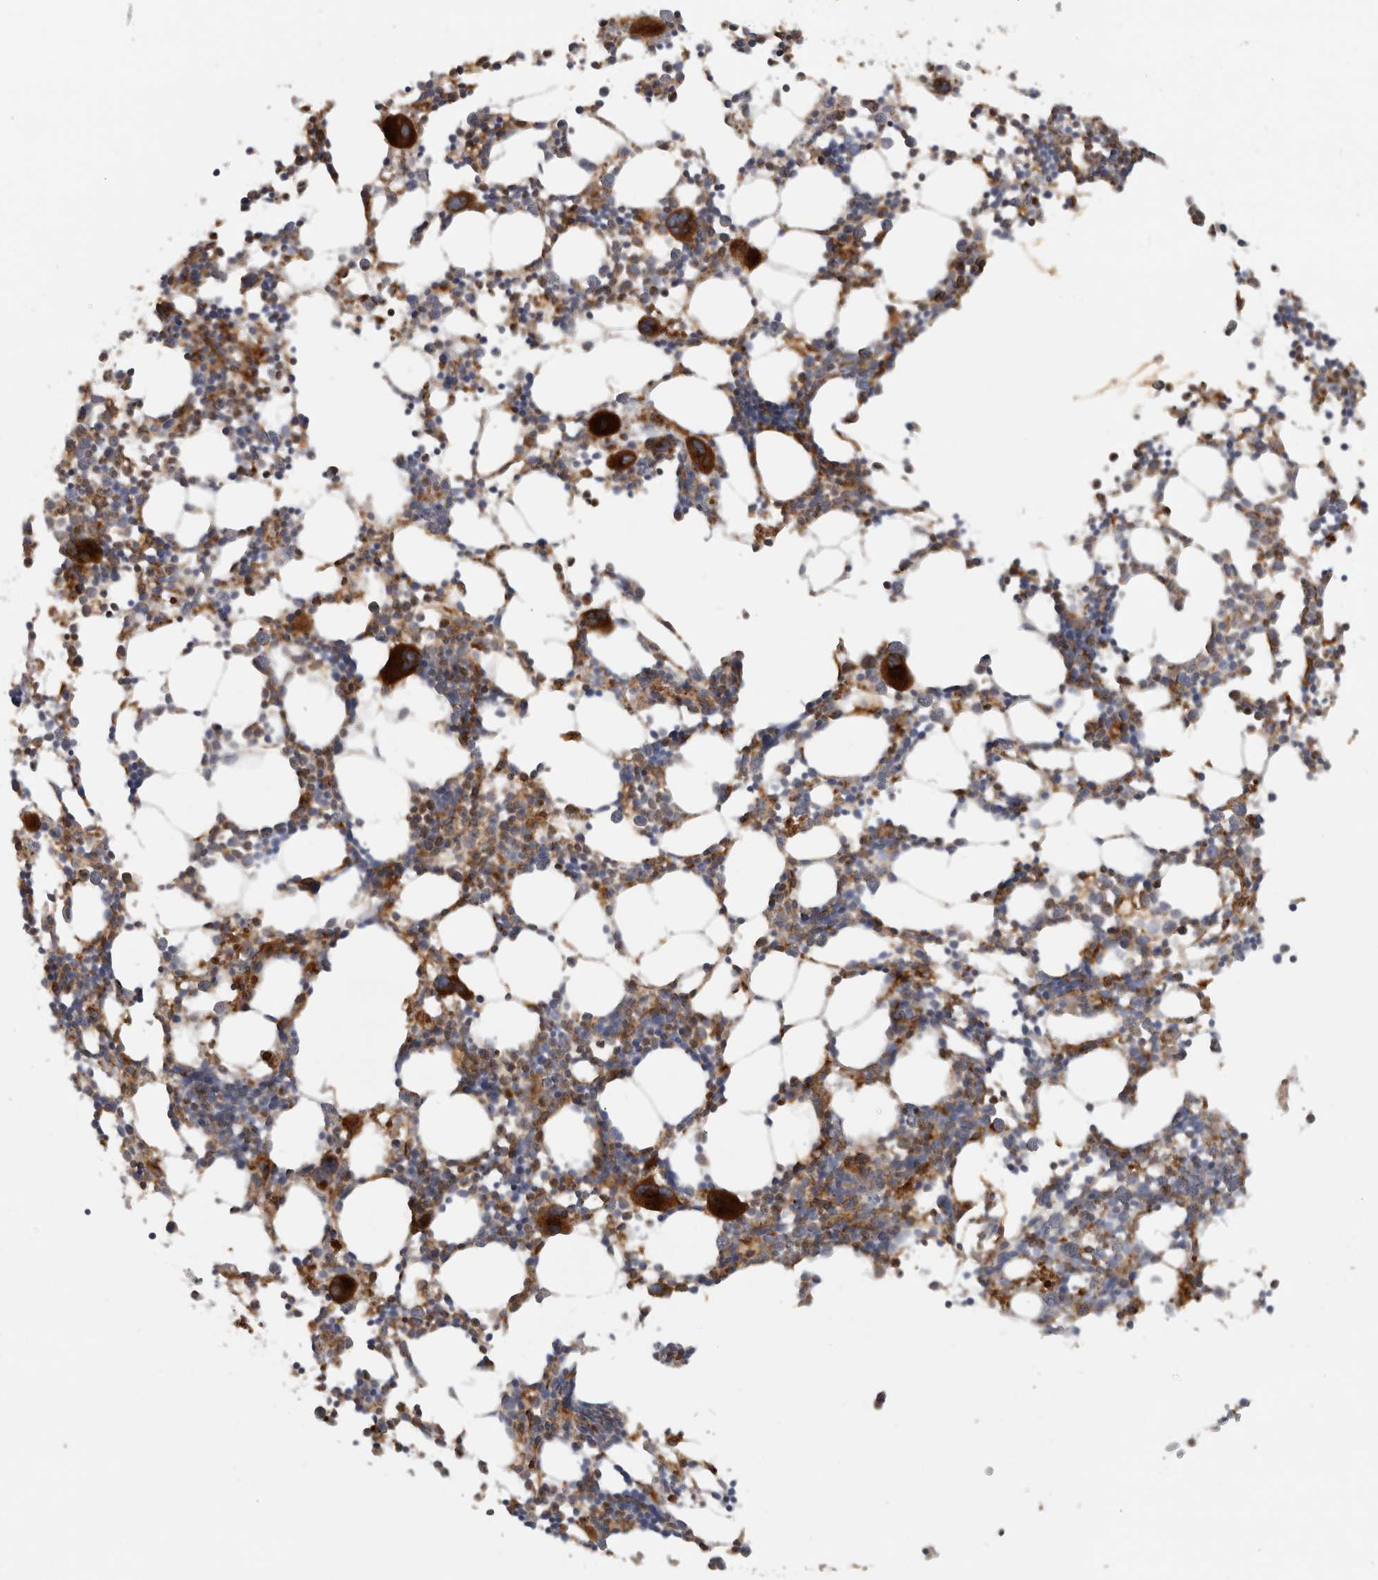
{"staining": {"intensity": "strong", "quantity": "25%-75%", "location": "cytoplasmic/membranous"}, "tissue": "bone marrow", "cell_type": "Hematopoietic cells", "image_type": "normal", "snomed": [{"axis": "morphology", "description": "Normal tissue, NOS"}, {"axis": "morphology", "description": "Inflammation, NOS"}, {"axis": "topography", "description": "Bone marrow"}], "caption": "Immunohistochemical staining of benign bone marrow displays 25%-75% levels of strong cytoplasmic/membranous protein positivity in about 25%-75% of hematopoietic cells. (Stains: DAB in brown, nuclei in blue, Microscopy: brightfield microscopy at high magnification).", "gene": "HLA", "patient": {"sex": "male", "age": 21}}